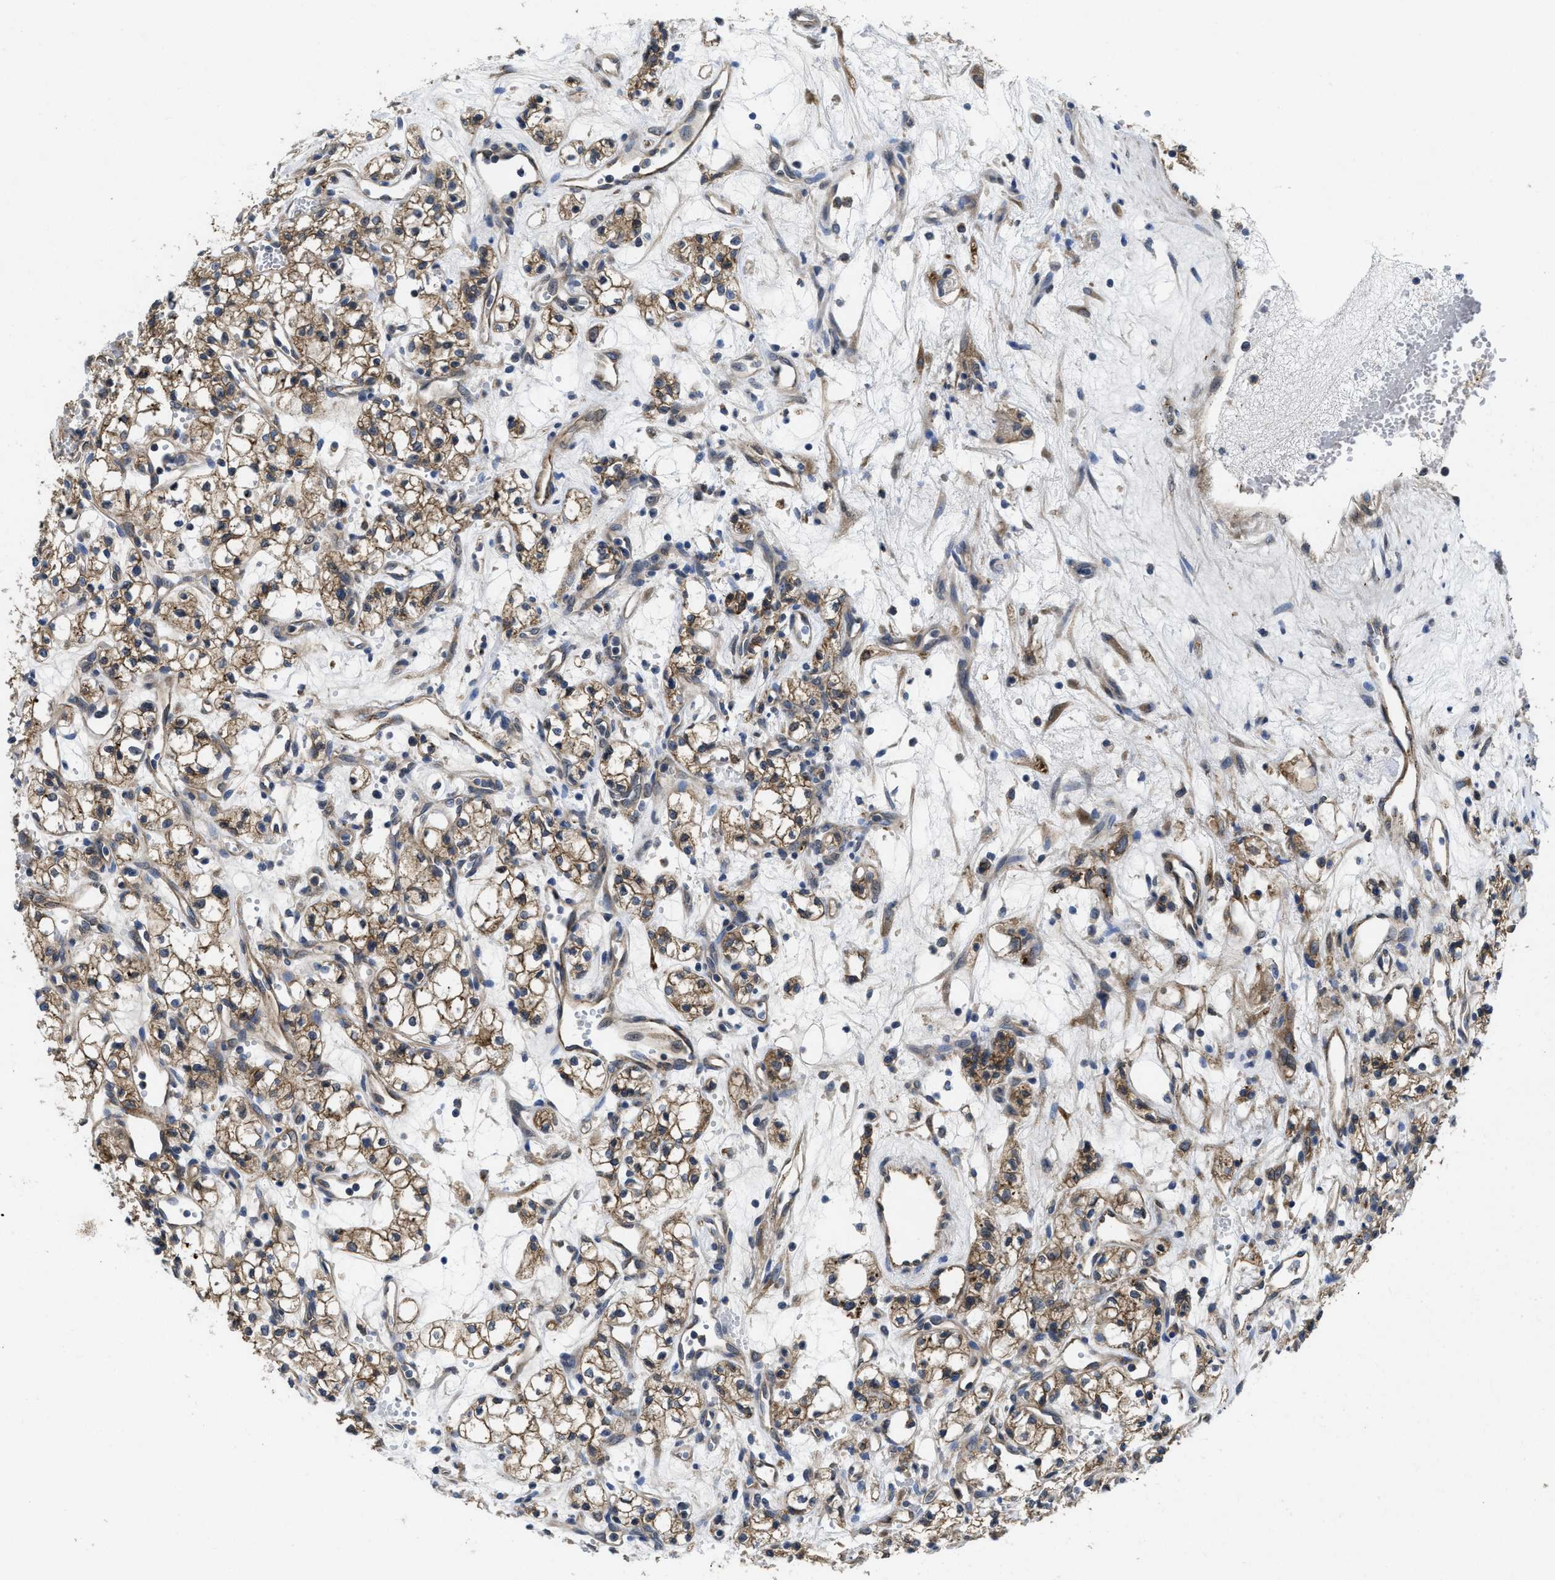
{"staining": {"intensity": "moderate", "quantity": ">75%", "location": "cytoplasmic/membranous"}, "tissue": "renal cancer", "cell_type": "Tumor cells", "image_type": "cancer", "snomed": [{"axis": "morphology", "description": "Adenocarcinoma, NOS"}, {"axis": "topography", "description": "Kidney"}], "caption": "Human renal cancer (adenocarcinoma) stained for a protein (brown) exhibits moderate cytoplasmic/membranous positive staining in approximately >75% of tumor cells.", "gene": "PKD2", "patient": {"sex": "male", "age": 59}}